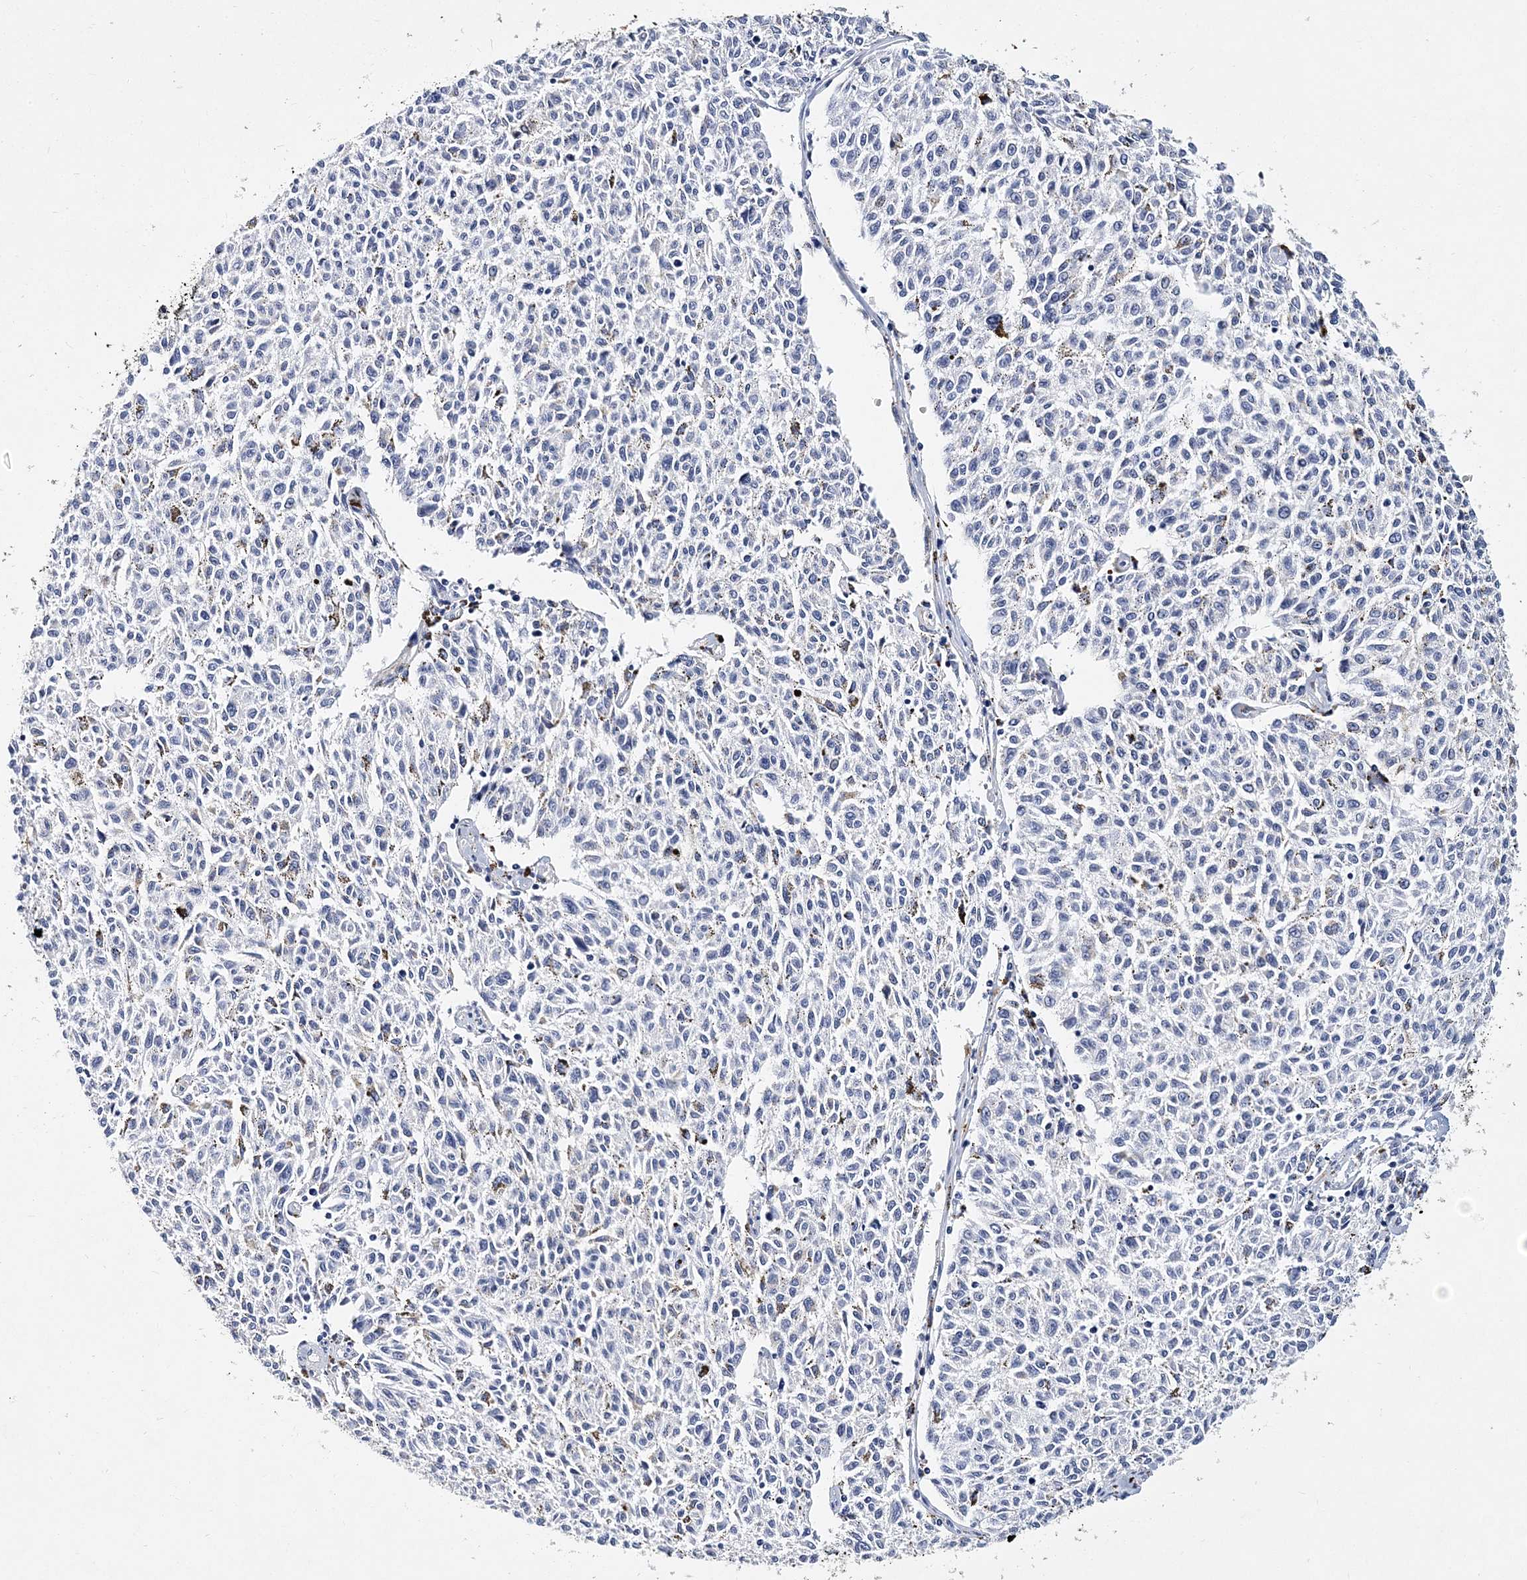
{"staining": {"intensity": "negative", "quantity": "none", "location": "none"}, "tissue": "melanoma", "cell_type": "Tumor cells", "image_type": "cancer", "snomed": [{"axis": "morphology", "description": "Malignant melanoma, NOS"}, {"axis": "topography", "description": "Skin"}], "caption": "This is an immunohistochemistry image of malignant melanoma. There is no expression in tumor cells.", "gene": "ITGA2B", "patient": {"sex": "female", "age": 72}}